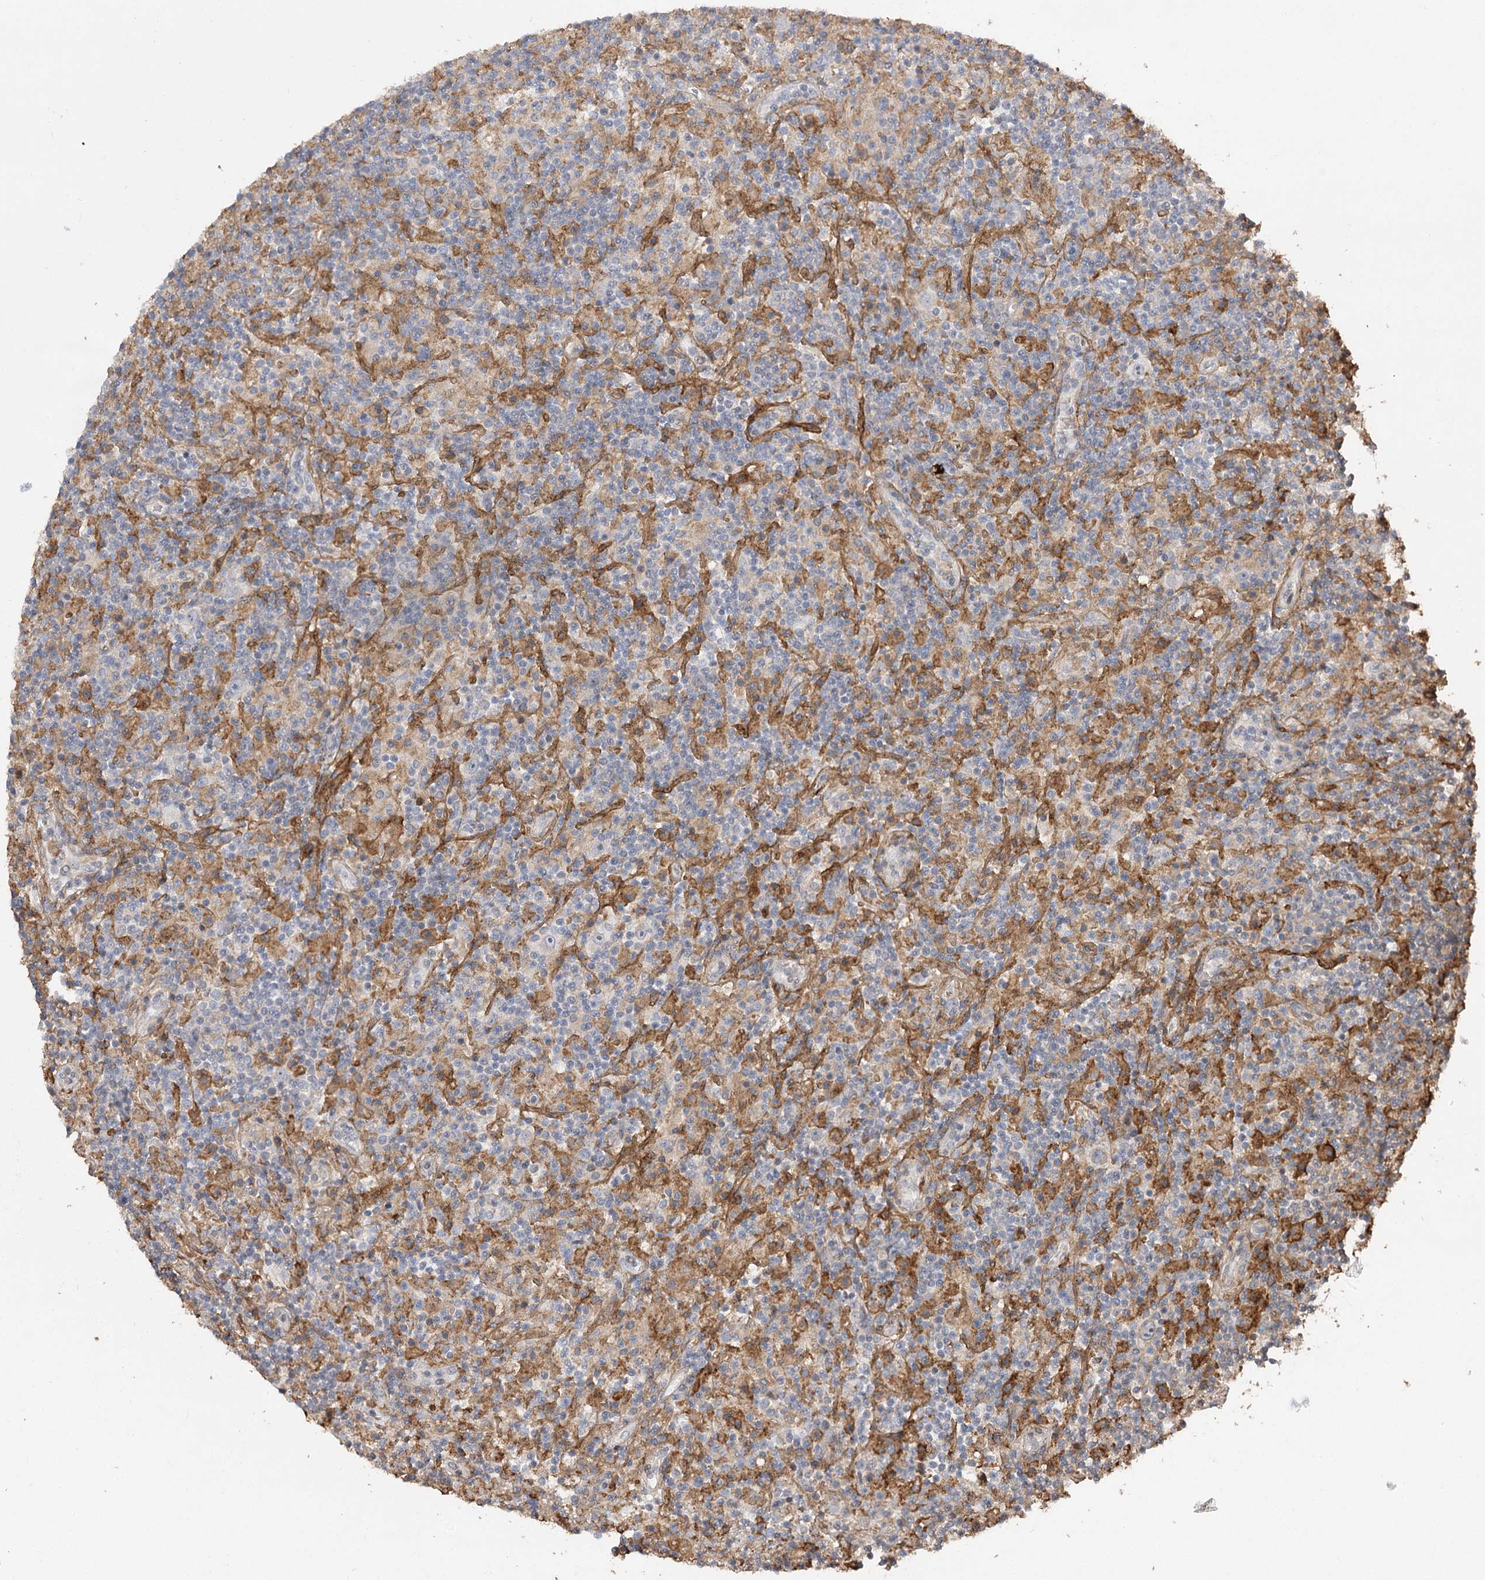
{"staining": {"intensity": "negative", "quantity": "none", "location": "none"}, "tissue": "lymphoma", "cell_type": "Tumor cells", "image_type": "cancer", "snomed": [{"axis": "morphology", "description": "Hodgkin's disease, NOS"}, {"axis": "topography", "description": "Lymph node"}], "caption": "This is an immunohistochemistry micrograph of lymphoma. There is no expression in tumor cells.", "gene": "OBSL1", "patient": {"sex": "male", "age": 70}}